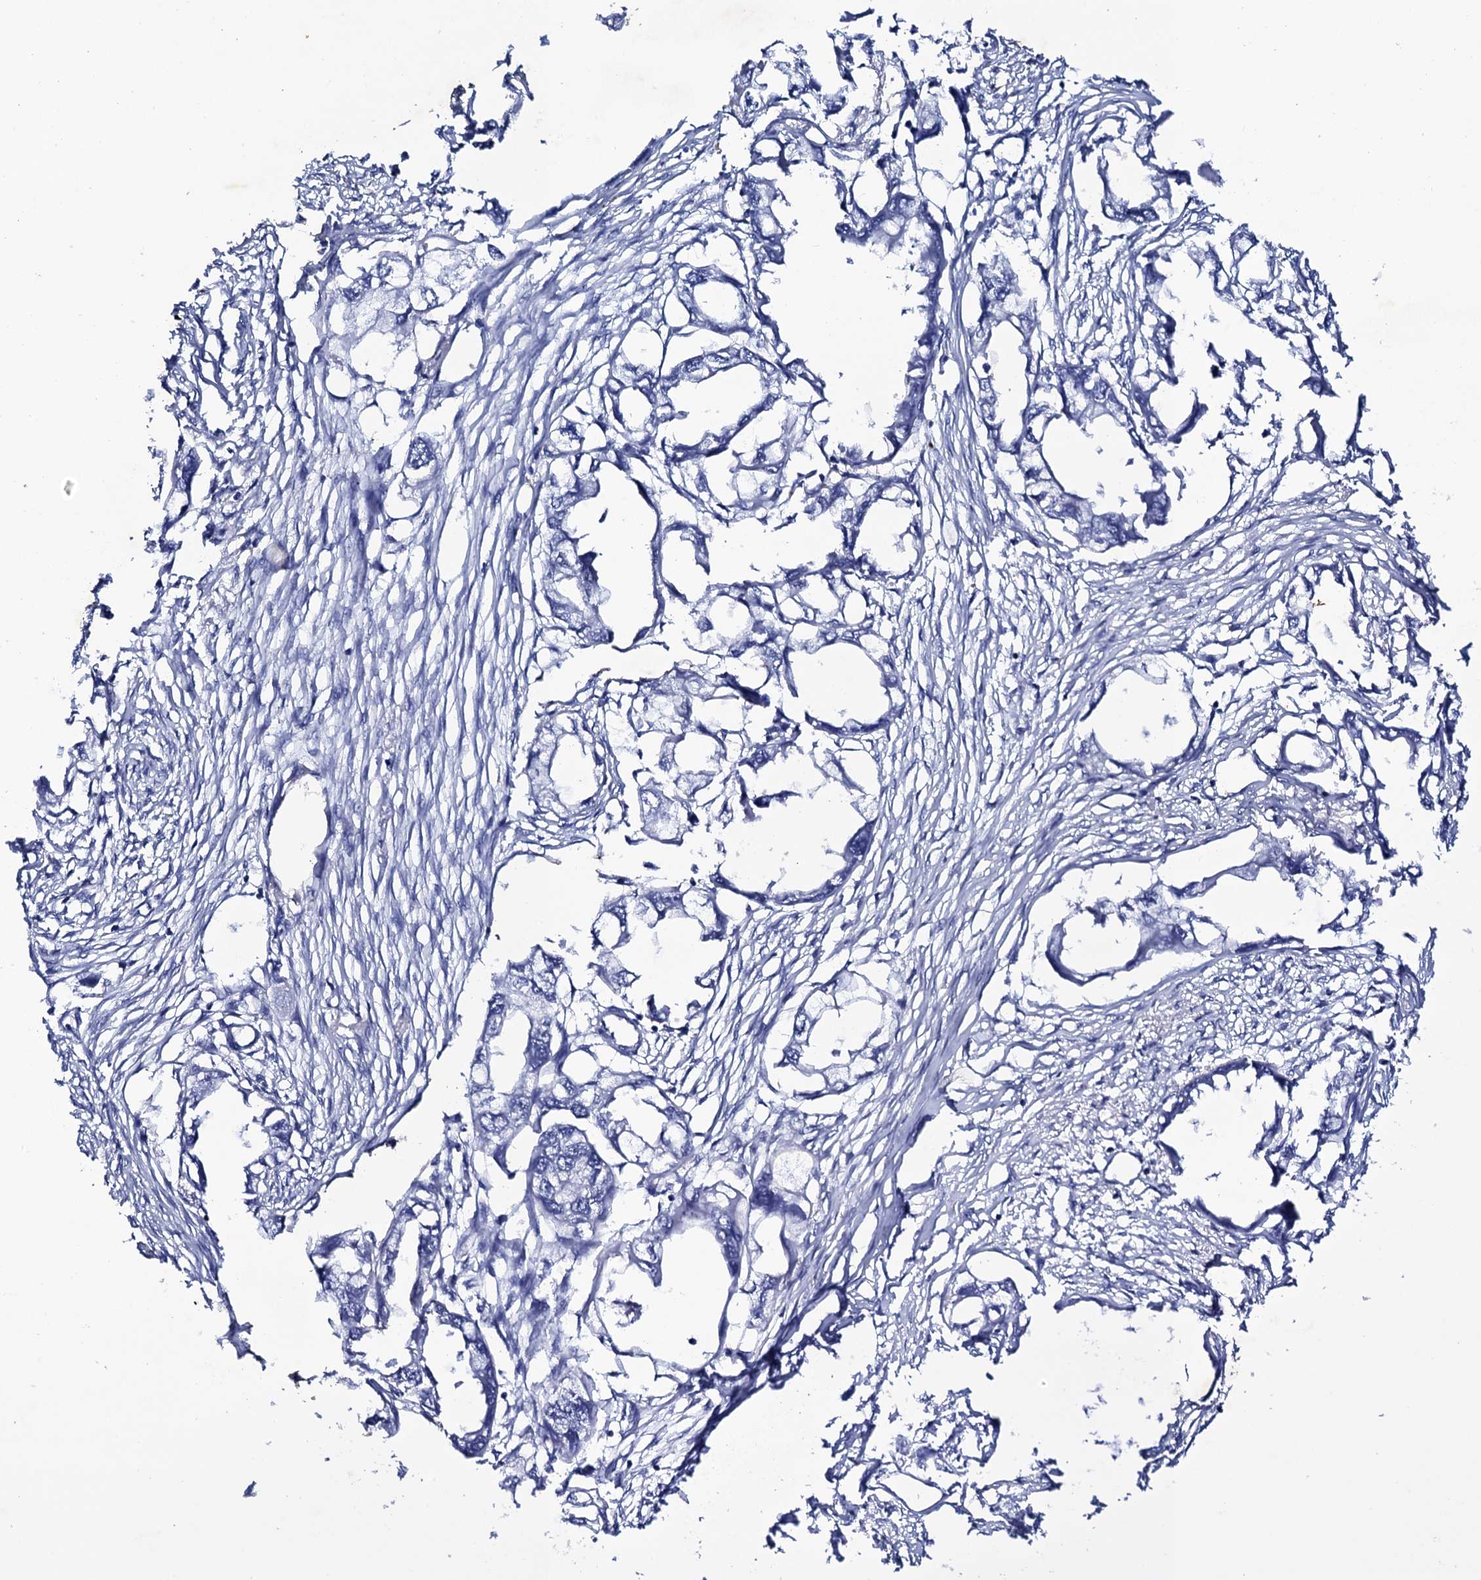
{"staining": {"intensity": "negative", "quantity": "none", "location": "none"}, "tissue": "endometrial cancer", "cell_type": "Tumor cells", "image_type": "cancer", "snomed": [{"axis": "morphology", "description": "Adenocarcinoma, NOS"}, {"axis": "morphology", "description": "Adenocarcinoma, metastatic, NOS"}, {"axis": "topography", "description": "Adipose tissue"}, {"axis": "topography", "description": "Endometrium"}], "caption": "Immunohistochemistry of human endometrial cancer demonstrates no staining in tumor cells. (Brightfield microscopy of DAB immunohistochemistry (IHC) at high magnification).", "gene": "ITPRID2", "patient": {"sex": "female", "age": 67}}